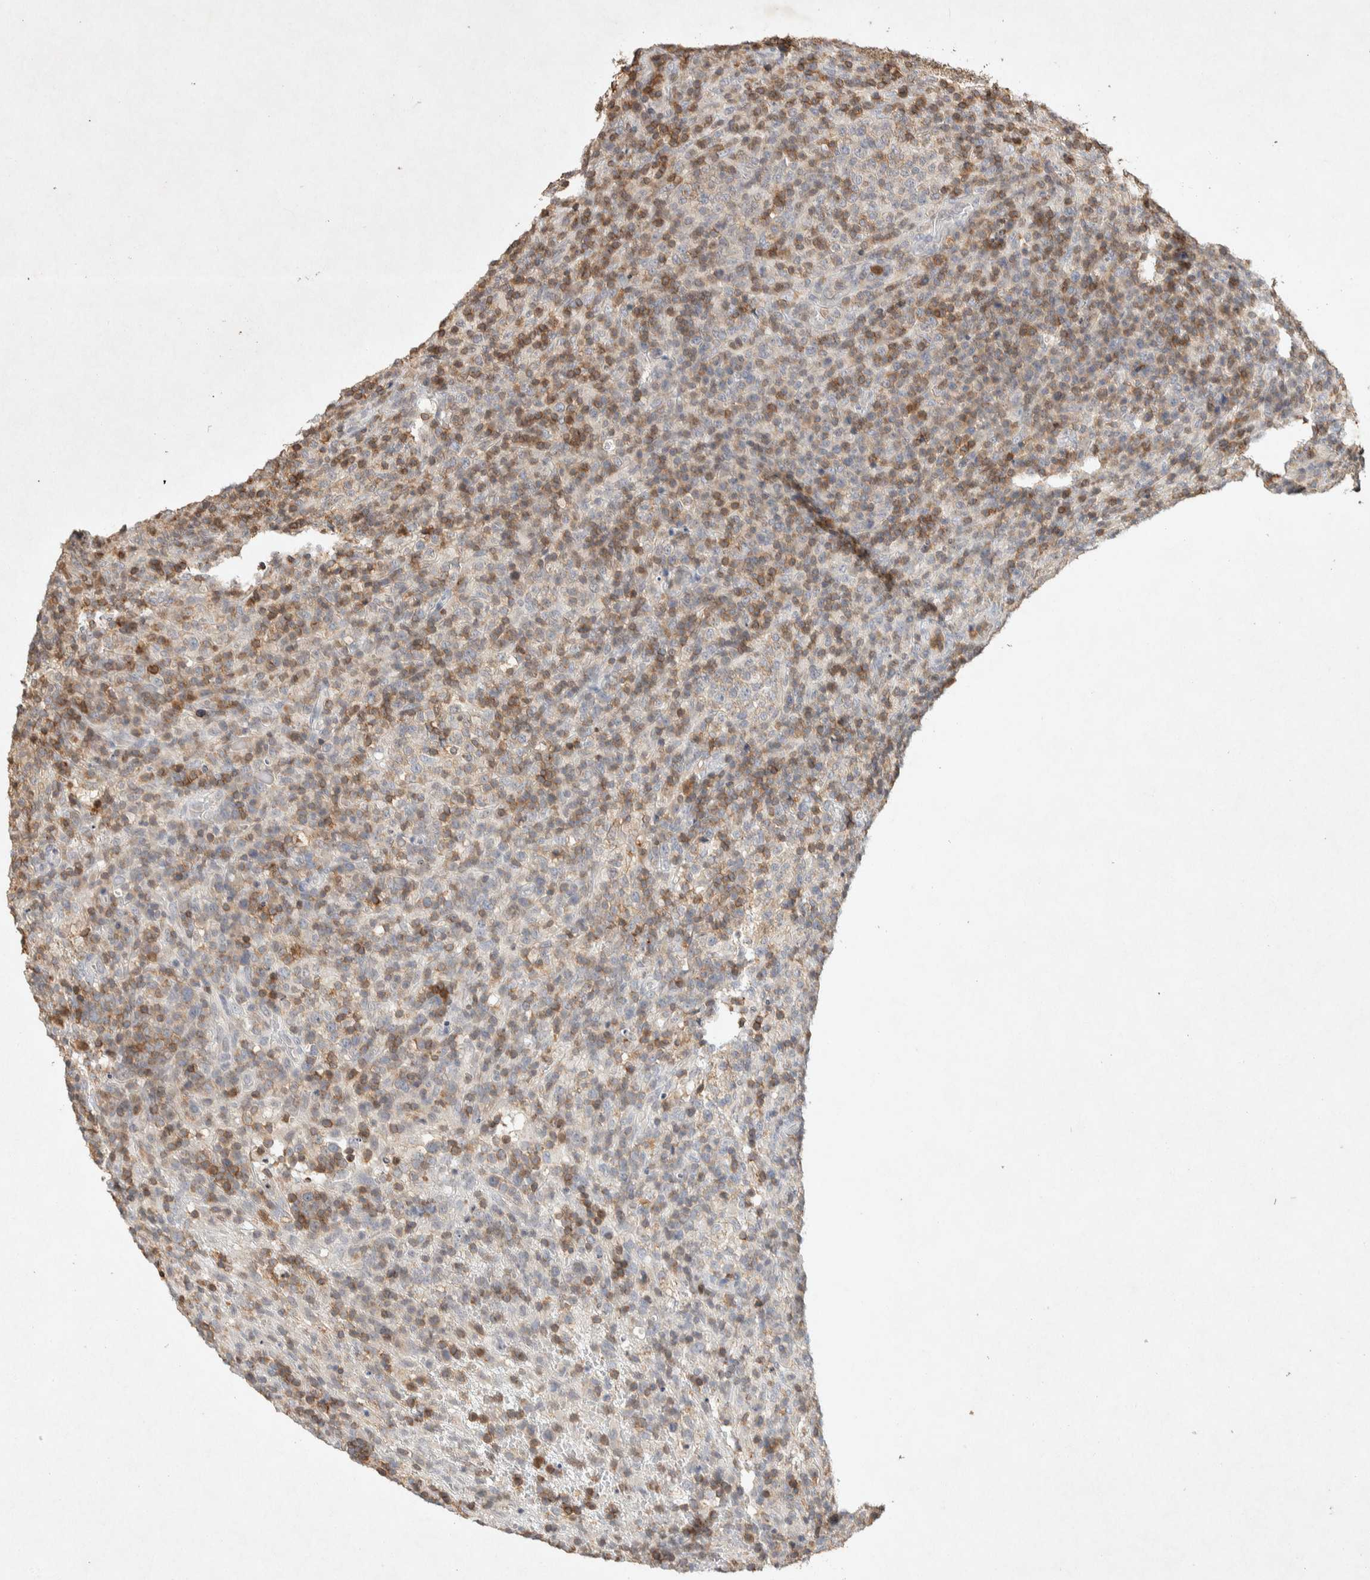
{"staining": {"intensity": "moderate", "quantity": "<25%", "location": "cytoplasmic/membranous"}, "tissue": "lymphoma", "cell_type": "Tumor cells", "image_type": "cancer", "snomed": [{"axis": "morphology", "description": "Malignant lymphoma, non-Hodgkin's type, High grade"}, {"axis": "topography", "description": "Lymph node"}], "caption": "Lymphoma stained with a brown dye shows moderate cytoplasmic/membranous positive positivity in approximately <25% of tumor cells.", "gene": "RAC2", "patient": {"sex": "female", "age": 76}}